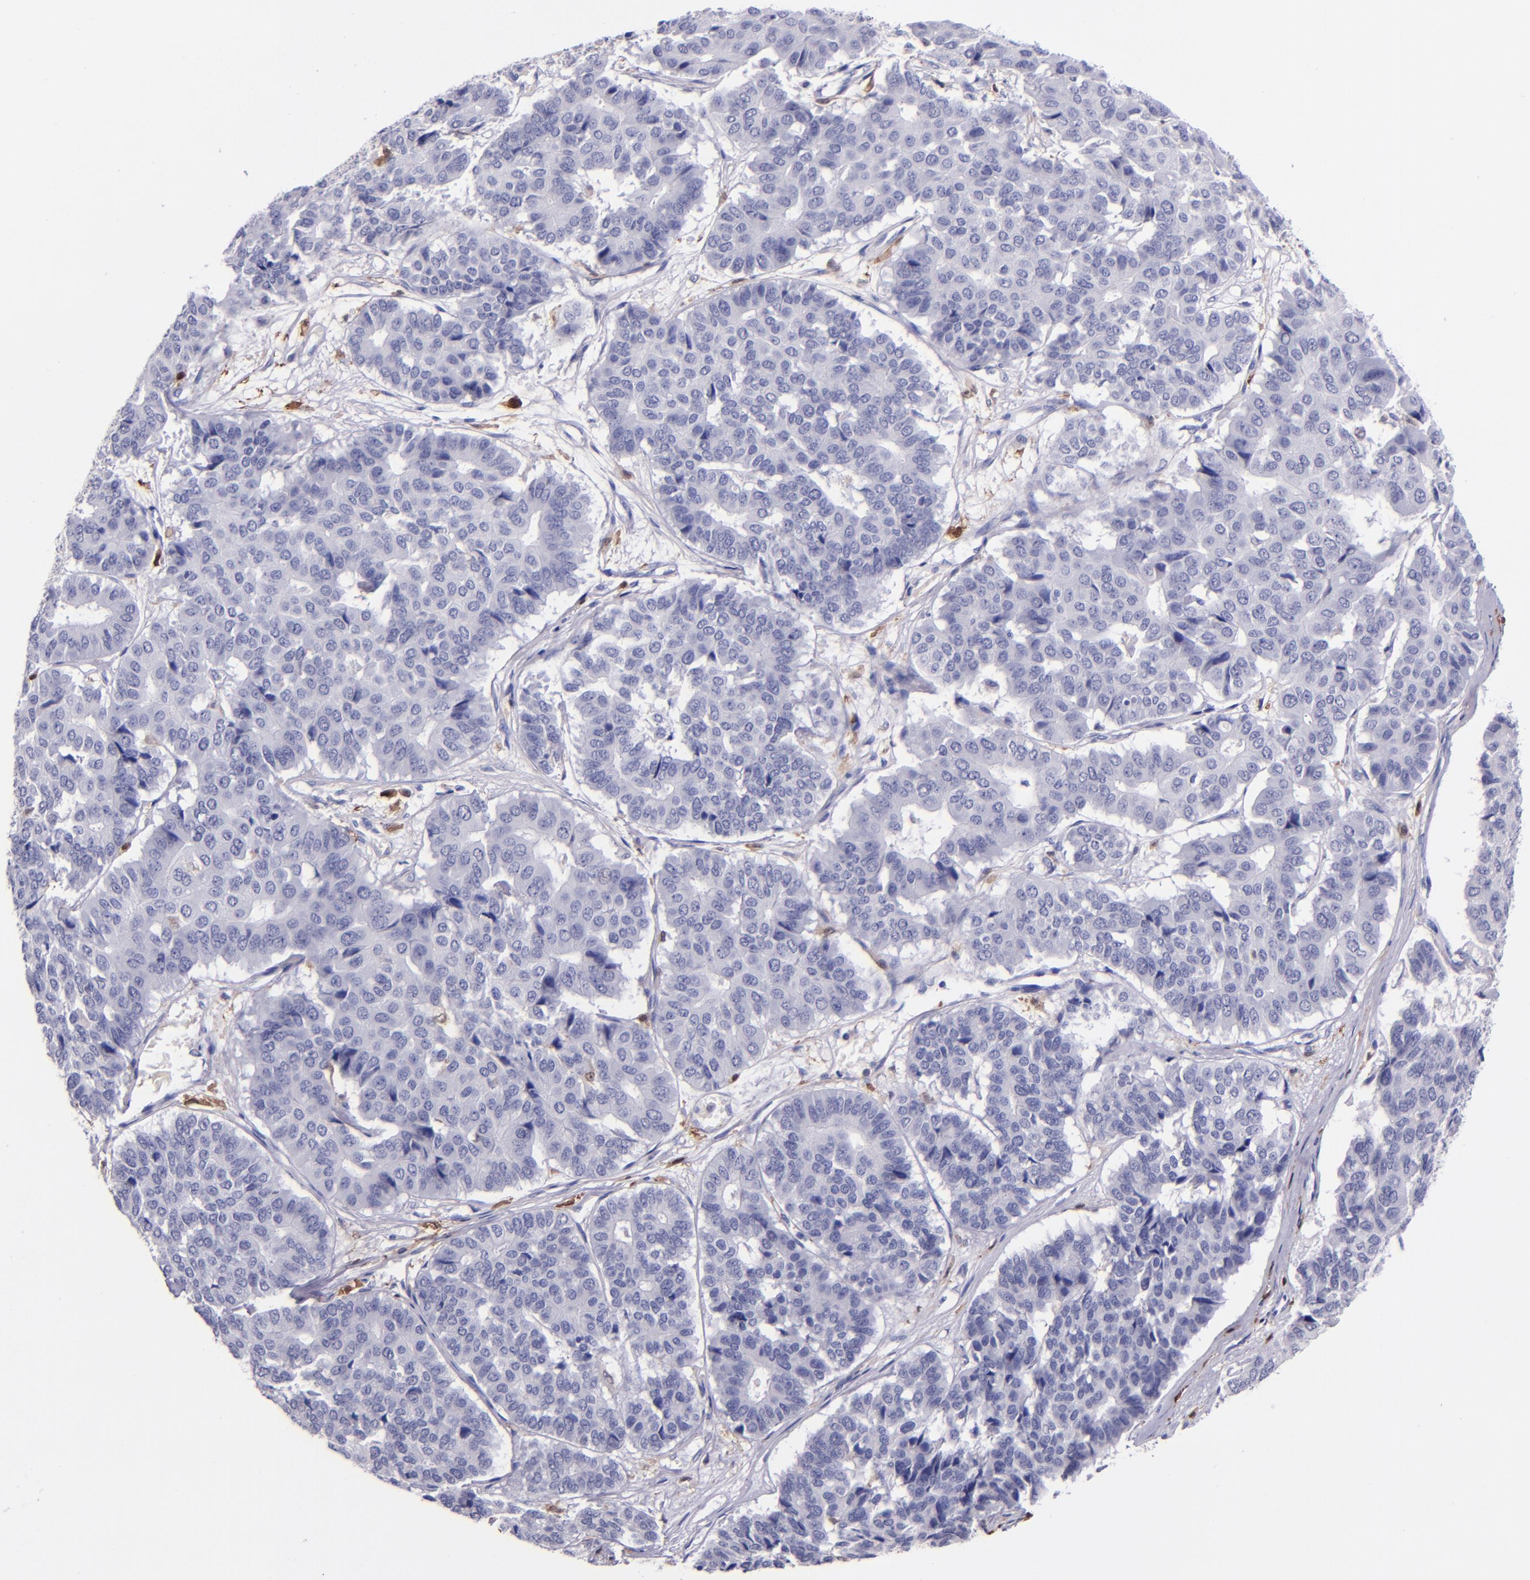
{"staining": {"intensity": "negative", "quantity": "none", "location": "none"}, "tissue": "pancreatic cancer", "cell_type": "Tumor cells", "image_type": "cancer", "snomed": [{"axis": "morphology", "description": "Adenocarcinoma, NOS"}, {"axis": "topography", "description": "Pancreas"}], "caption": "An IHC micrograph of pancreatic cancer (adenocarcinoma) is shown. There is no staining in tumor cells of pancreatic cancer (adenocarcinoma).", "gene": "F13A1", "patient": {"sex": "male", "age": 50}}